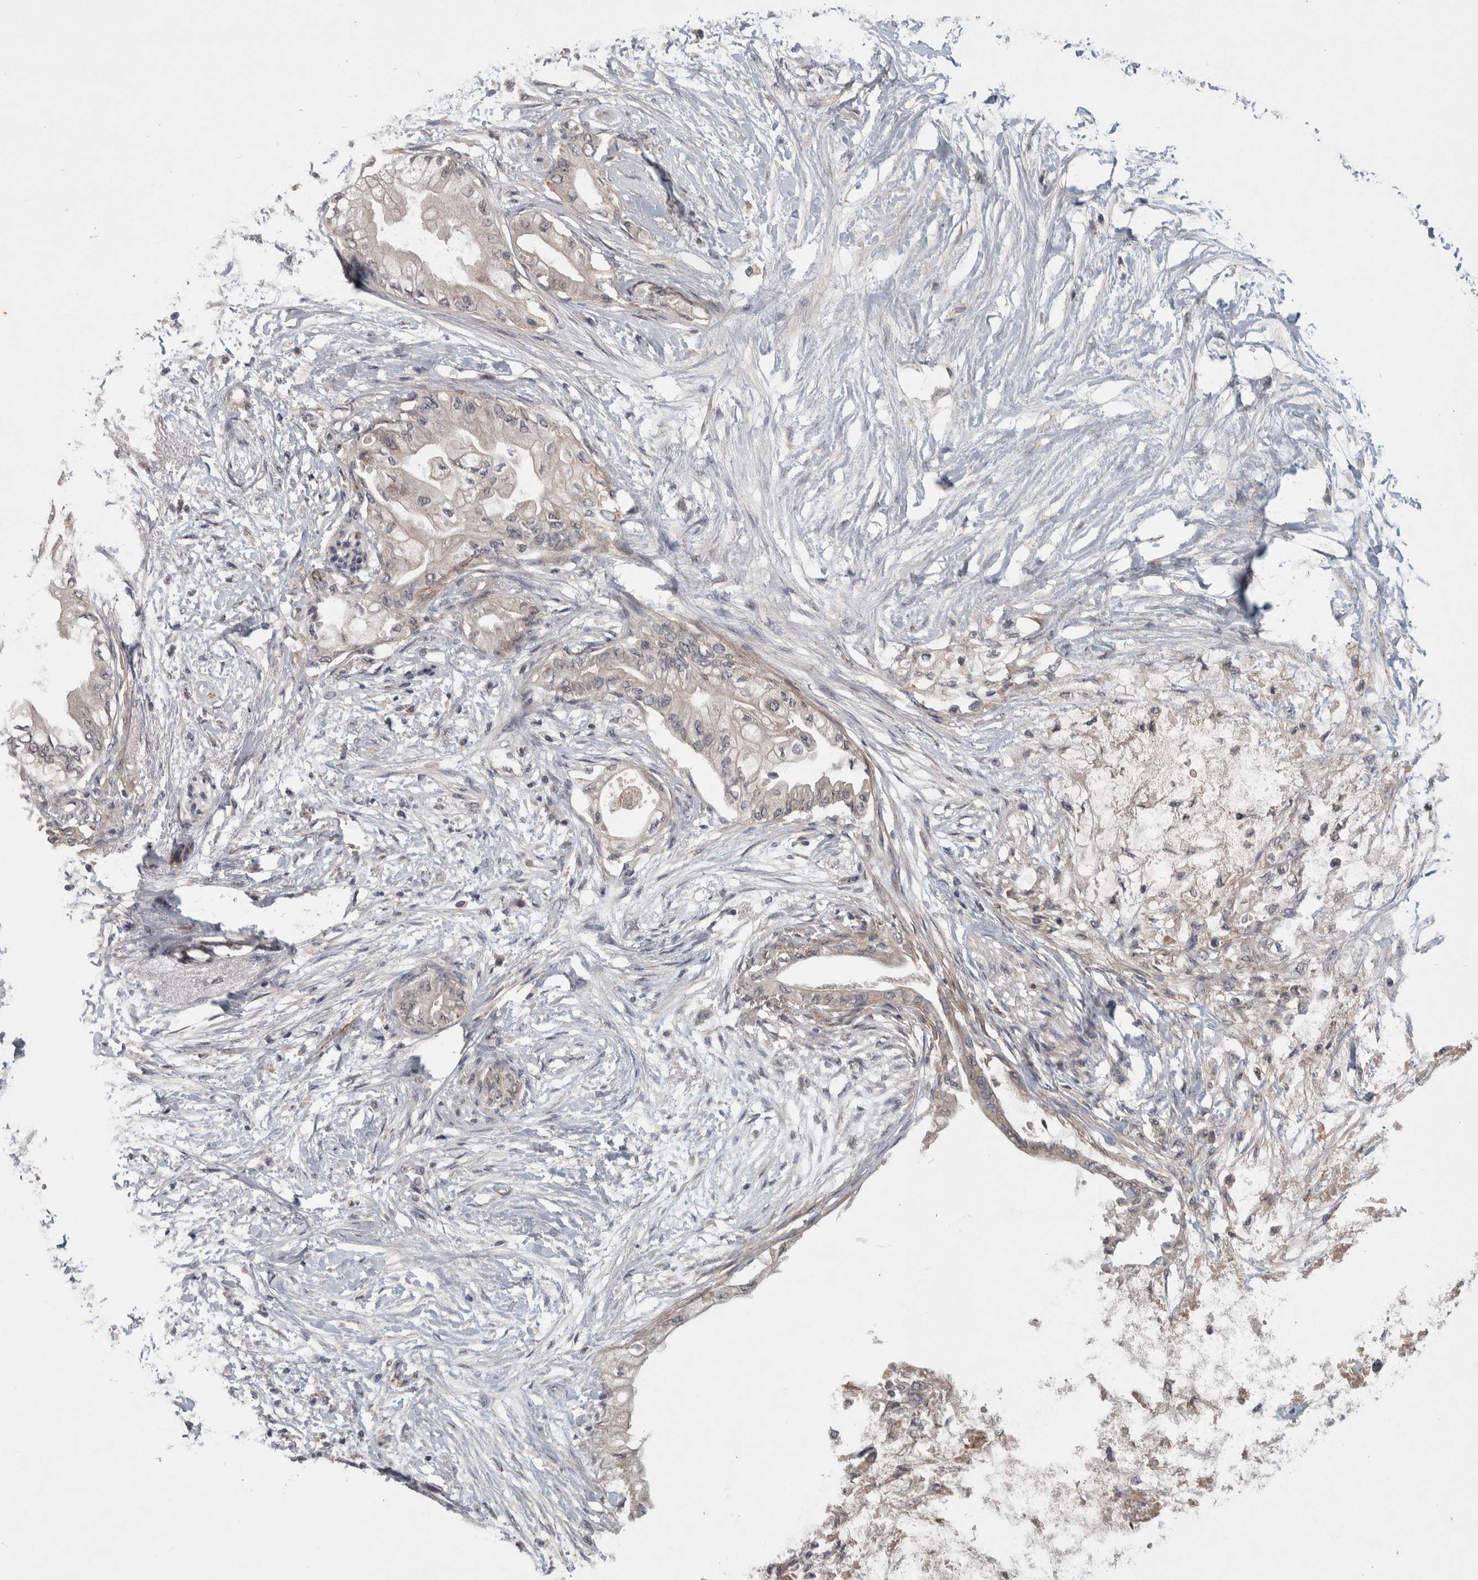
{"staining": {"intensity": "weak", "quantity": "<25%", "location": "cytoplasmic/membranous,nuclear"}, "tissue": "pancreatic cancer", "cell_type": "Tumor cells", "image_type": "cancer", "snomed": [{"axis": "morphology", "description": "Normal tissue, NOS"}, {"axis": "morphology", "description": "Adenocarcinoma, NOS"}, {"axis": "topography", "description": "Pancreas"}, {"axis": "topography", "description": "Duodenum"}], "caption": "A histopathology image of human adenocarcinoma (pancreatic) is negative for staining in tumor cells. (DAB immunohistochemistry, high magnification).", "gene": "CHRM3", "patient": {"sex": "female", "age": 60}}